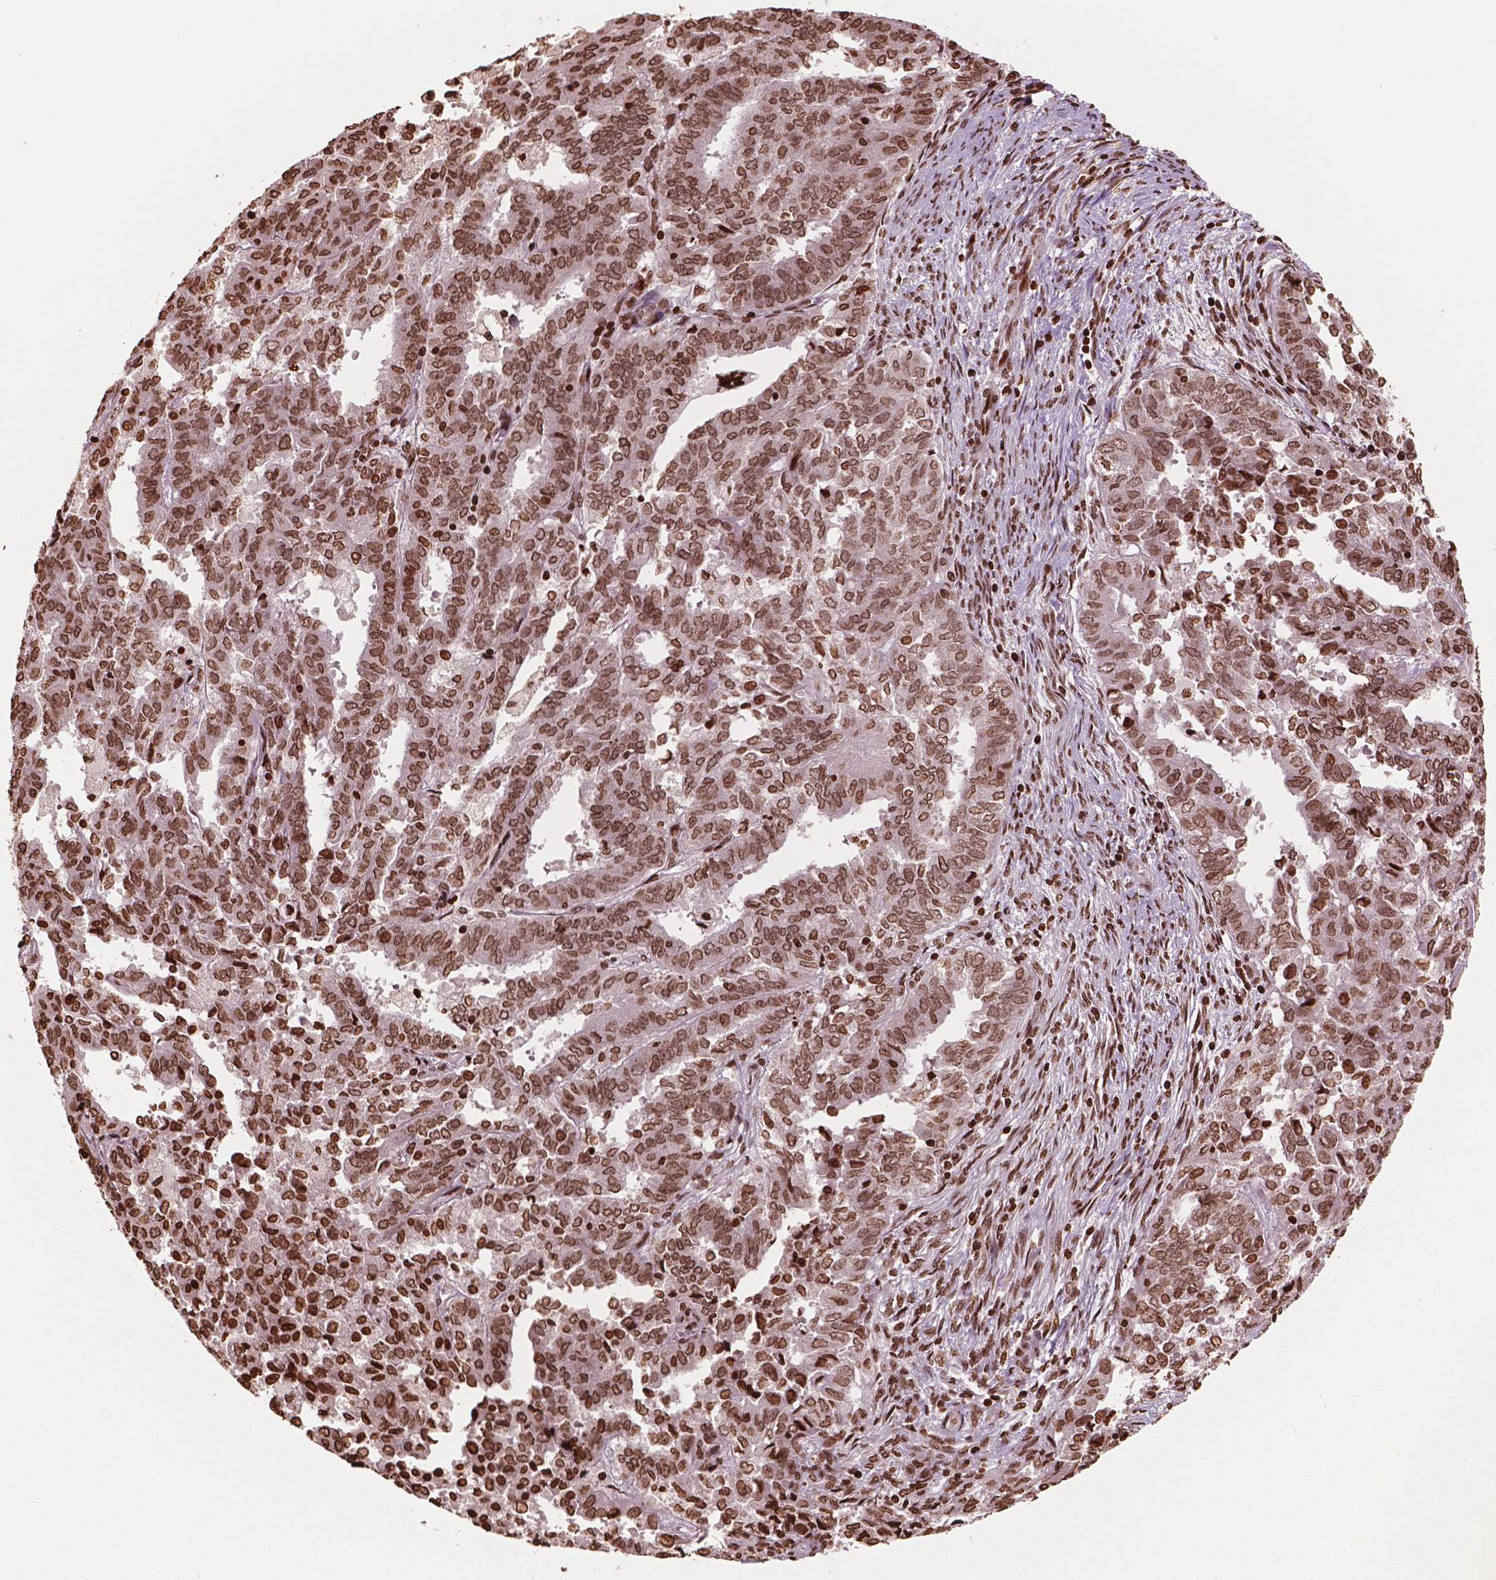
{"staining": {"intensity": "strong", "quantity": ">75%", "location": "nuclear"}, "tissue": "endometrial cancer", "cell_type": "Tumor cells", "image_type": "cancer", "snomed": [{"axis": "morphology", "description": "Adenocarcinoma, NOS"}, {"axis": "topography", "description": "Endometrium"}], "caption": "A photomicrograph showing strong nuclear positivity in about >75% of tumor cells in endometrial adenocarcinoma, as visualized by brown immunohistochemical staining.", "gene": "H3C7", "patient": {"sex": "female", "age": 72}}